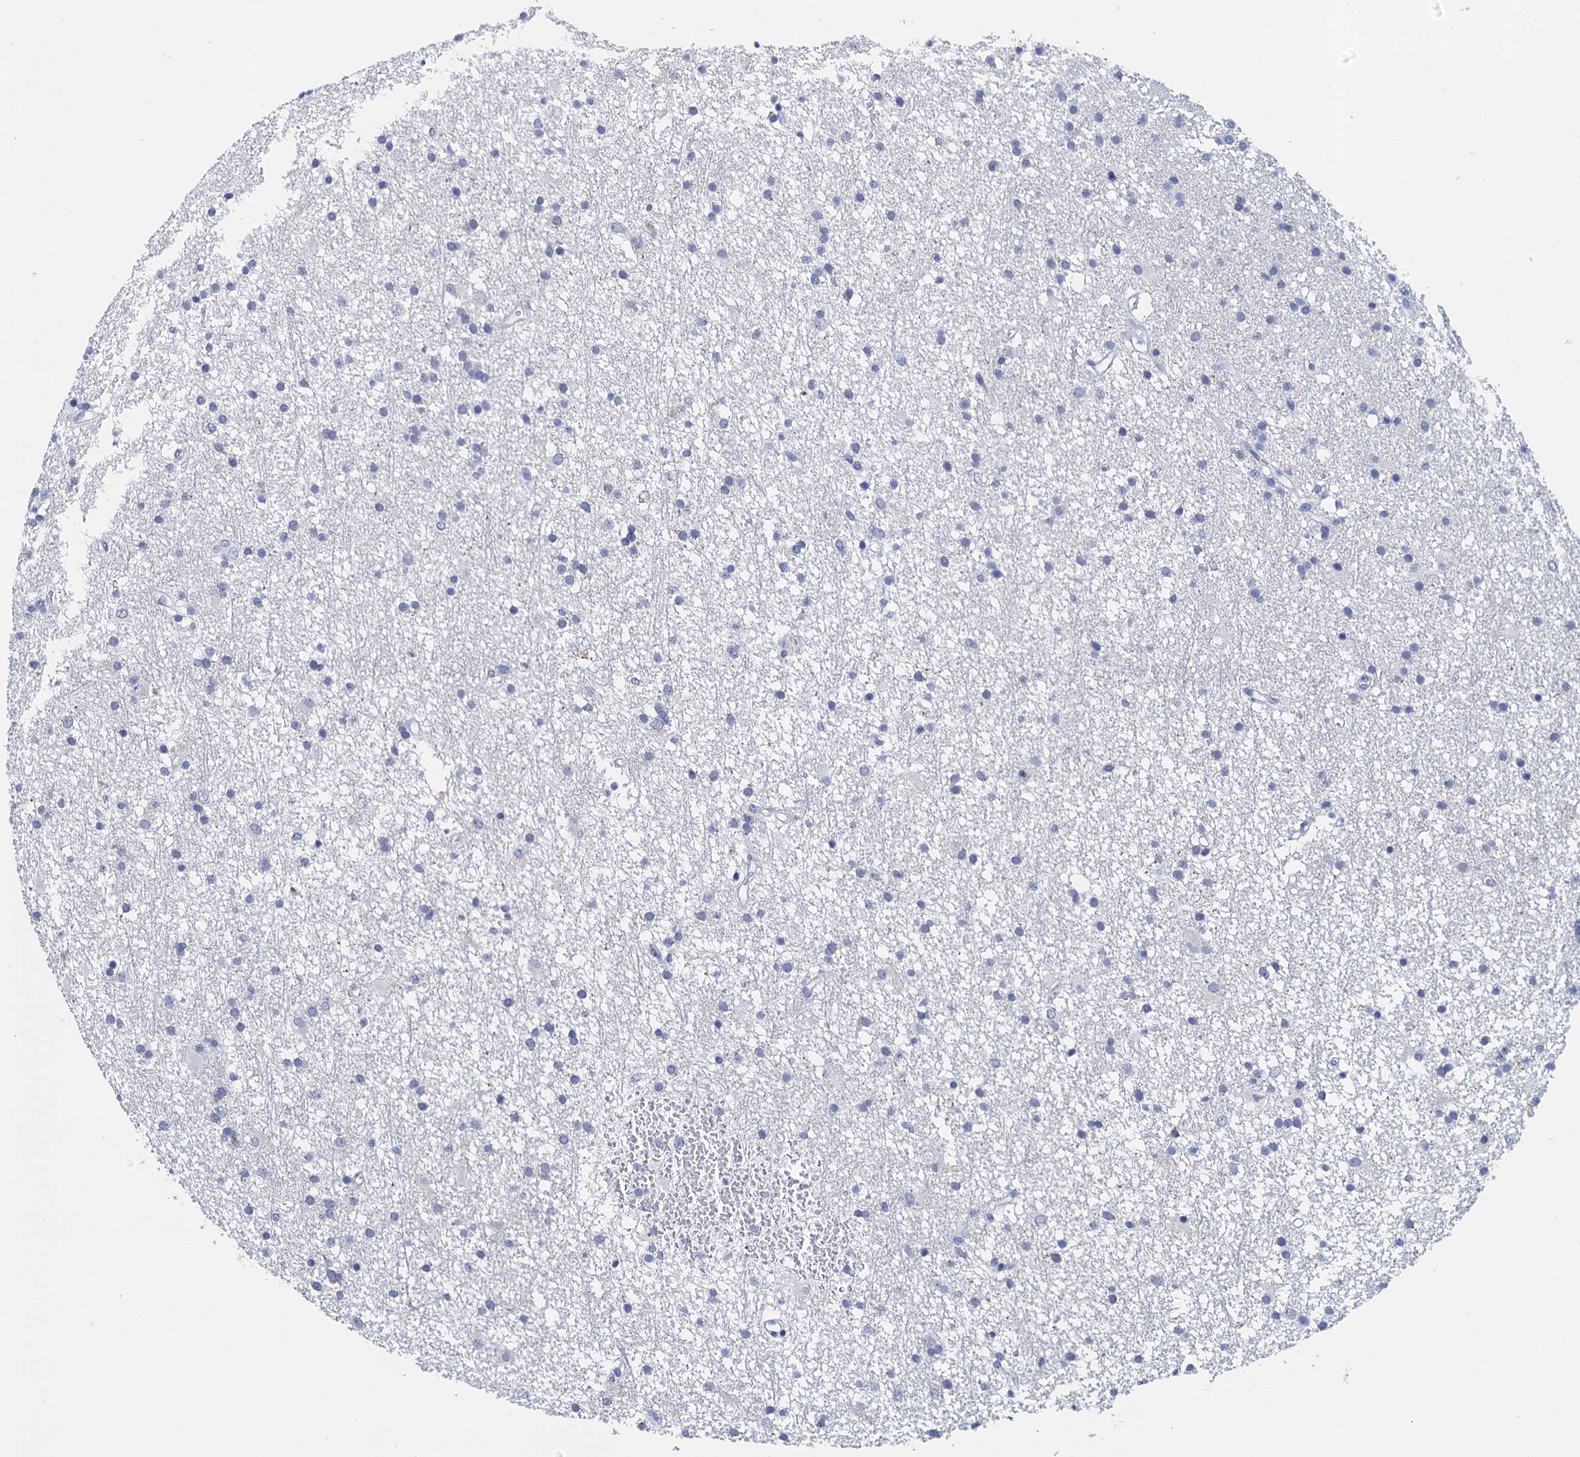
{"staining": {"intensity": "negative", "quantity": "none", "location": "none"}, "tissue": "glioma", "cell_type": "Tumor cells", "image_type": "cancer", "snomed": [{"axis": "morphology", "description": "Glioma, malignant, High grade"}, {"axis": "topography", "description": "Brain"}], "caption": "Tumor cells are negative for brown protein staining in glioma.", "gene": "LYPD3", "patient": {"sex": "male", "age": 77}}